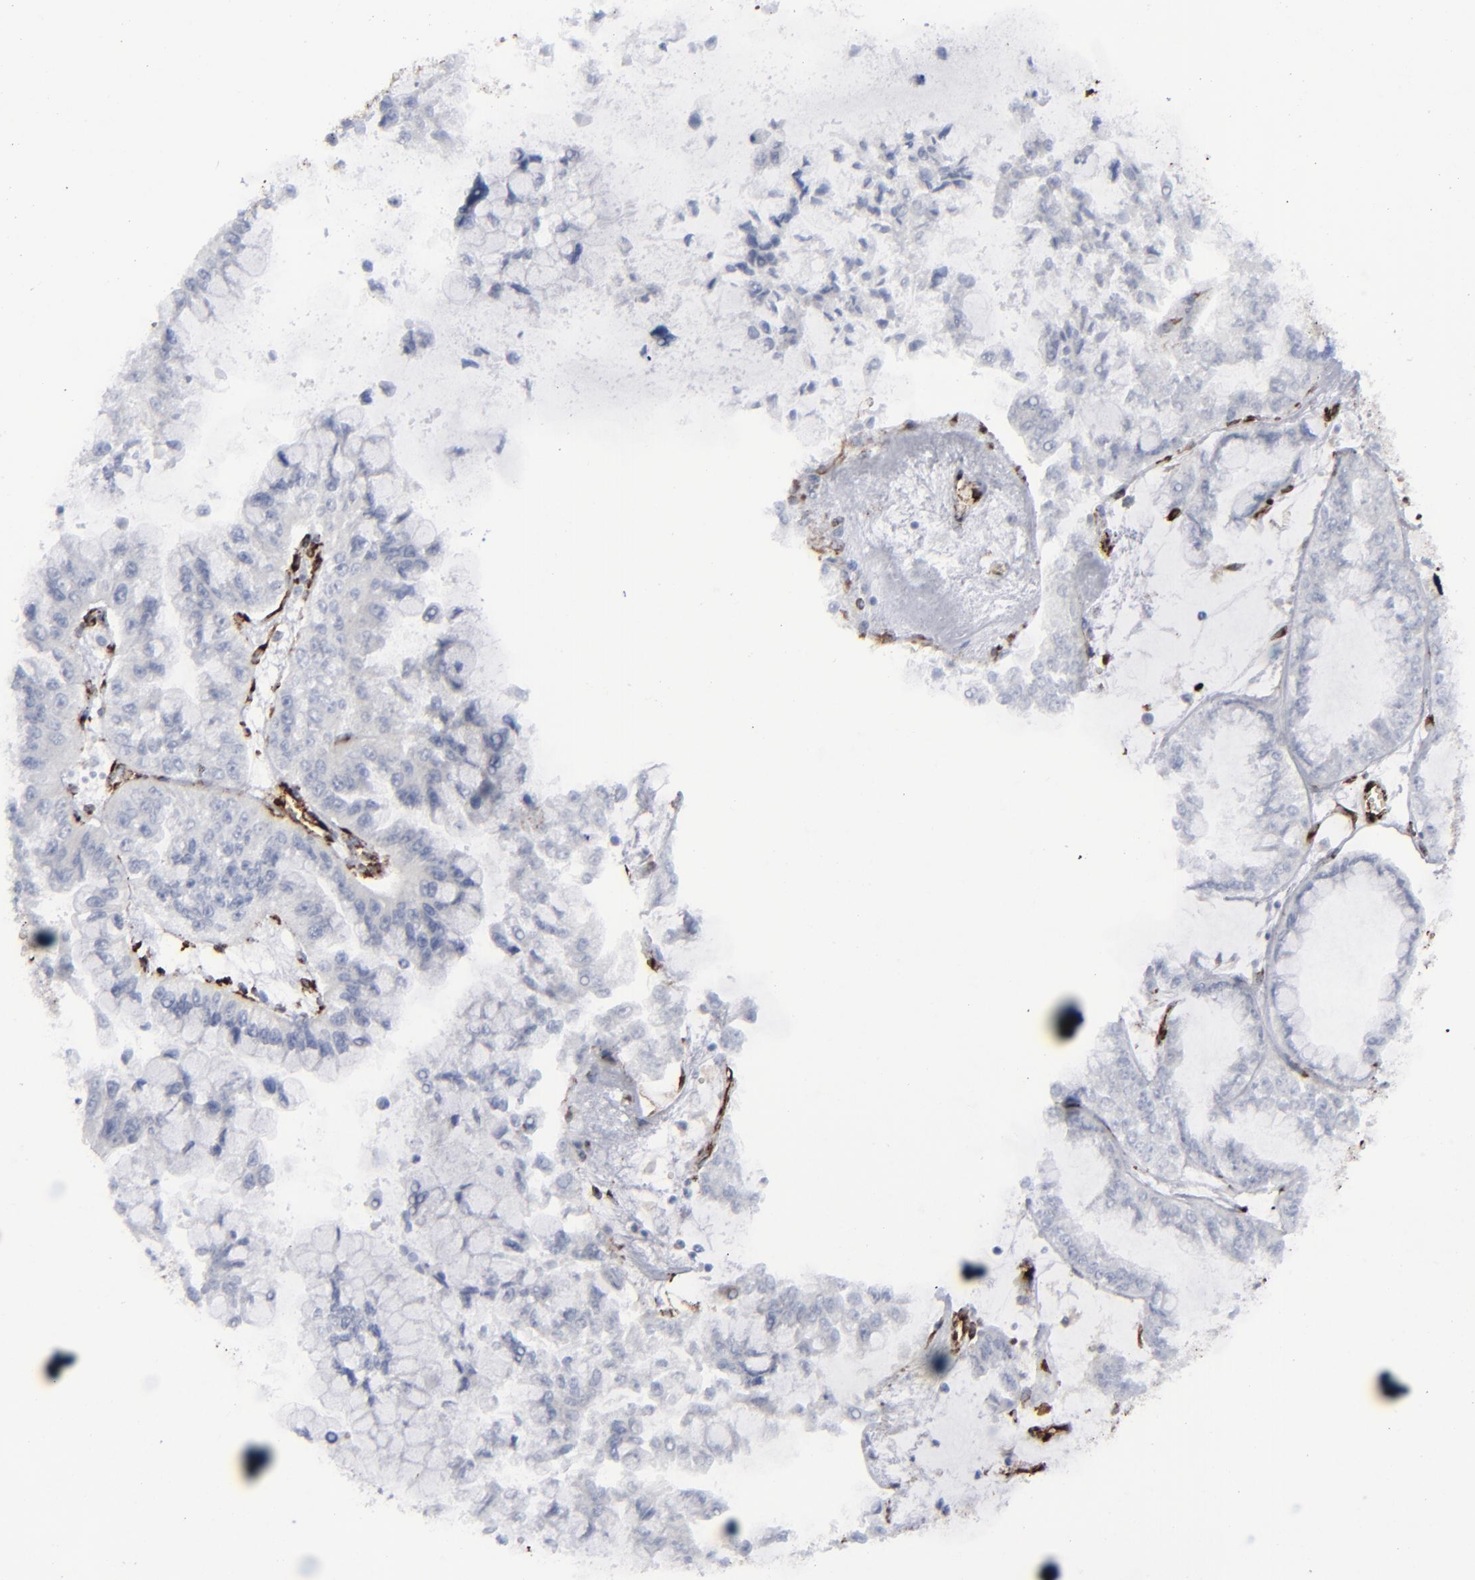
{"staining": {"intensity": "negative", "quantity": "none", "location": "none"}, "tissue": "liver cancer", "cell_type": "Tumor cells", "image_type": "cancer", "snomed": [{"axis": "morphology", "description": "Cholangiocarcinoma"}, {"axis": "topography", "description": "Liver"}], "caption": "Tumor cells are negative for brown protein staining in liver cancer.", "gene": "SPARC", "patient": {"sex": "female", "age": 79}}